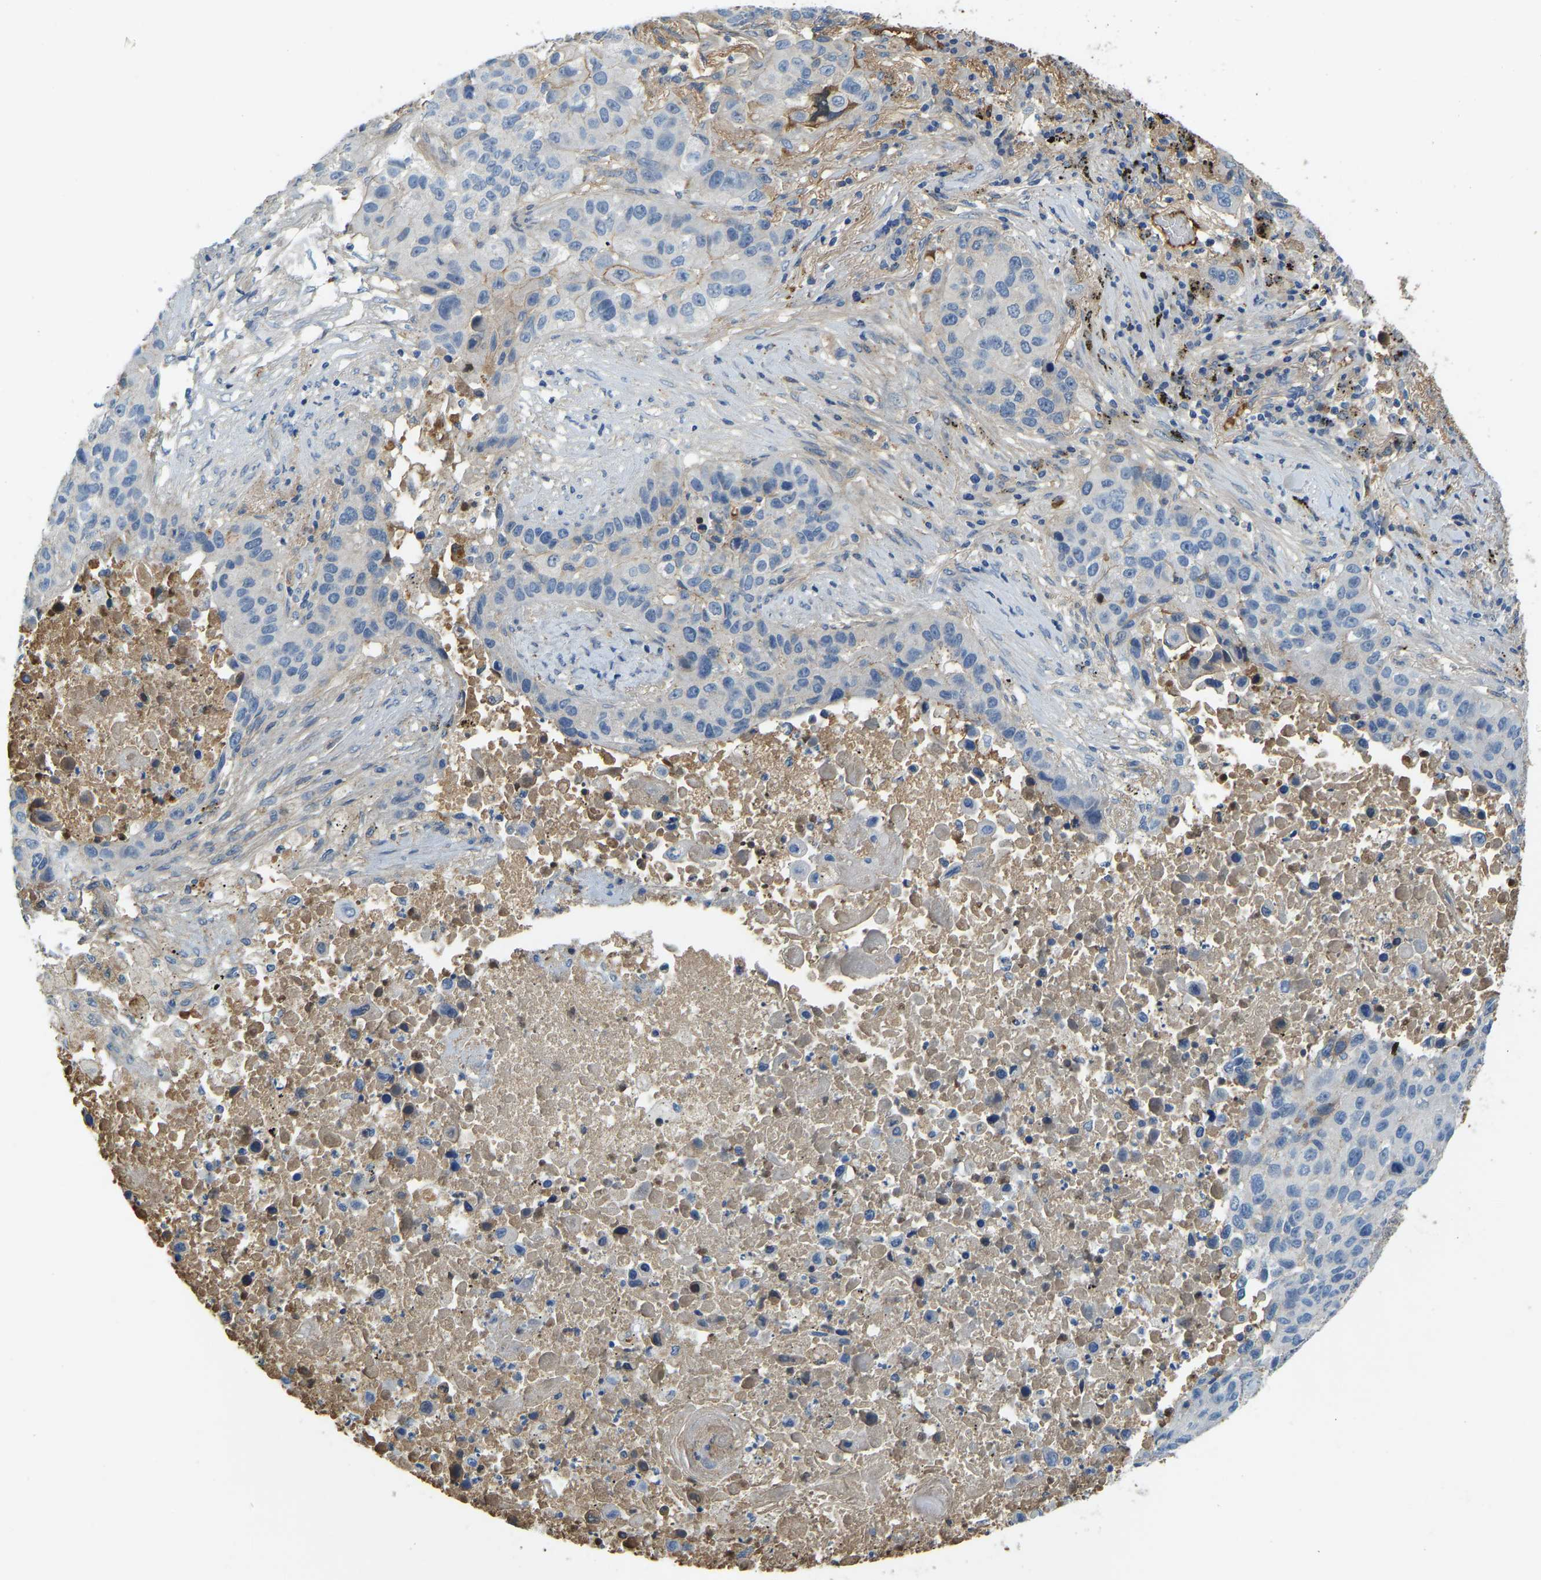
{"staining": {"intensity": "negative", "quantity": "none", "location": "none"}, "tissue": "lung cancer", "cell_type": "Tumor cells", "image_type": "cancer", "snomed": [{"axis": "morphology", "description": "Squamous cell carcinoma, NOS"}, {"axis": "topography", "description": "Lung"}], "caption": "An immunohistochemistry histopathology image of lung cancer (squamous cell carcinoma) is shown. There is no staining in tumor cells of lung cancer (squamous cell carcinoma).", "gene": "THBS4", "patient": {"sex": "male", "age": 57}}